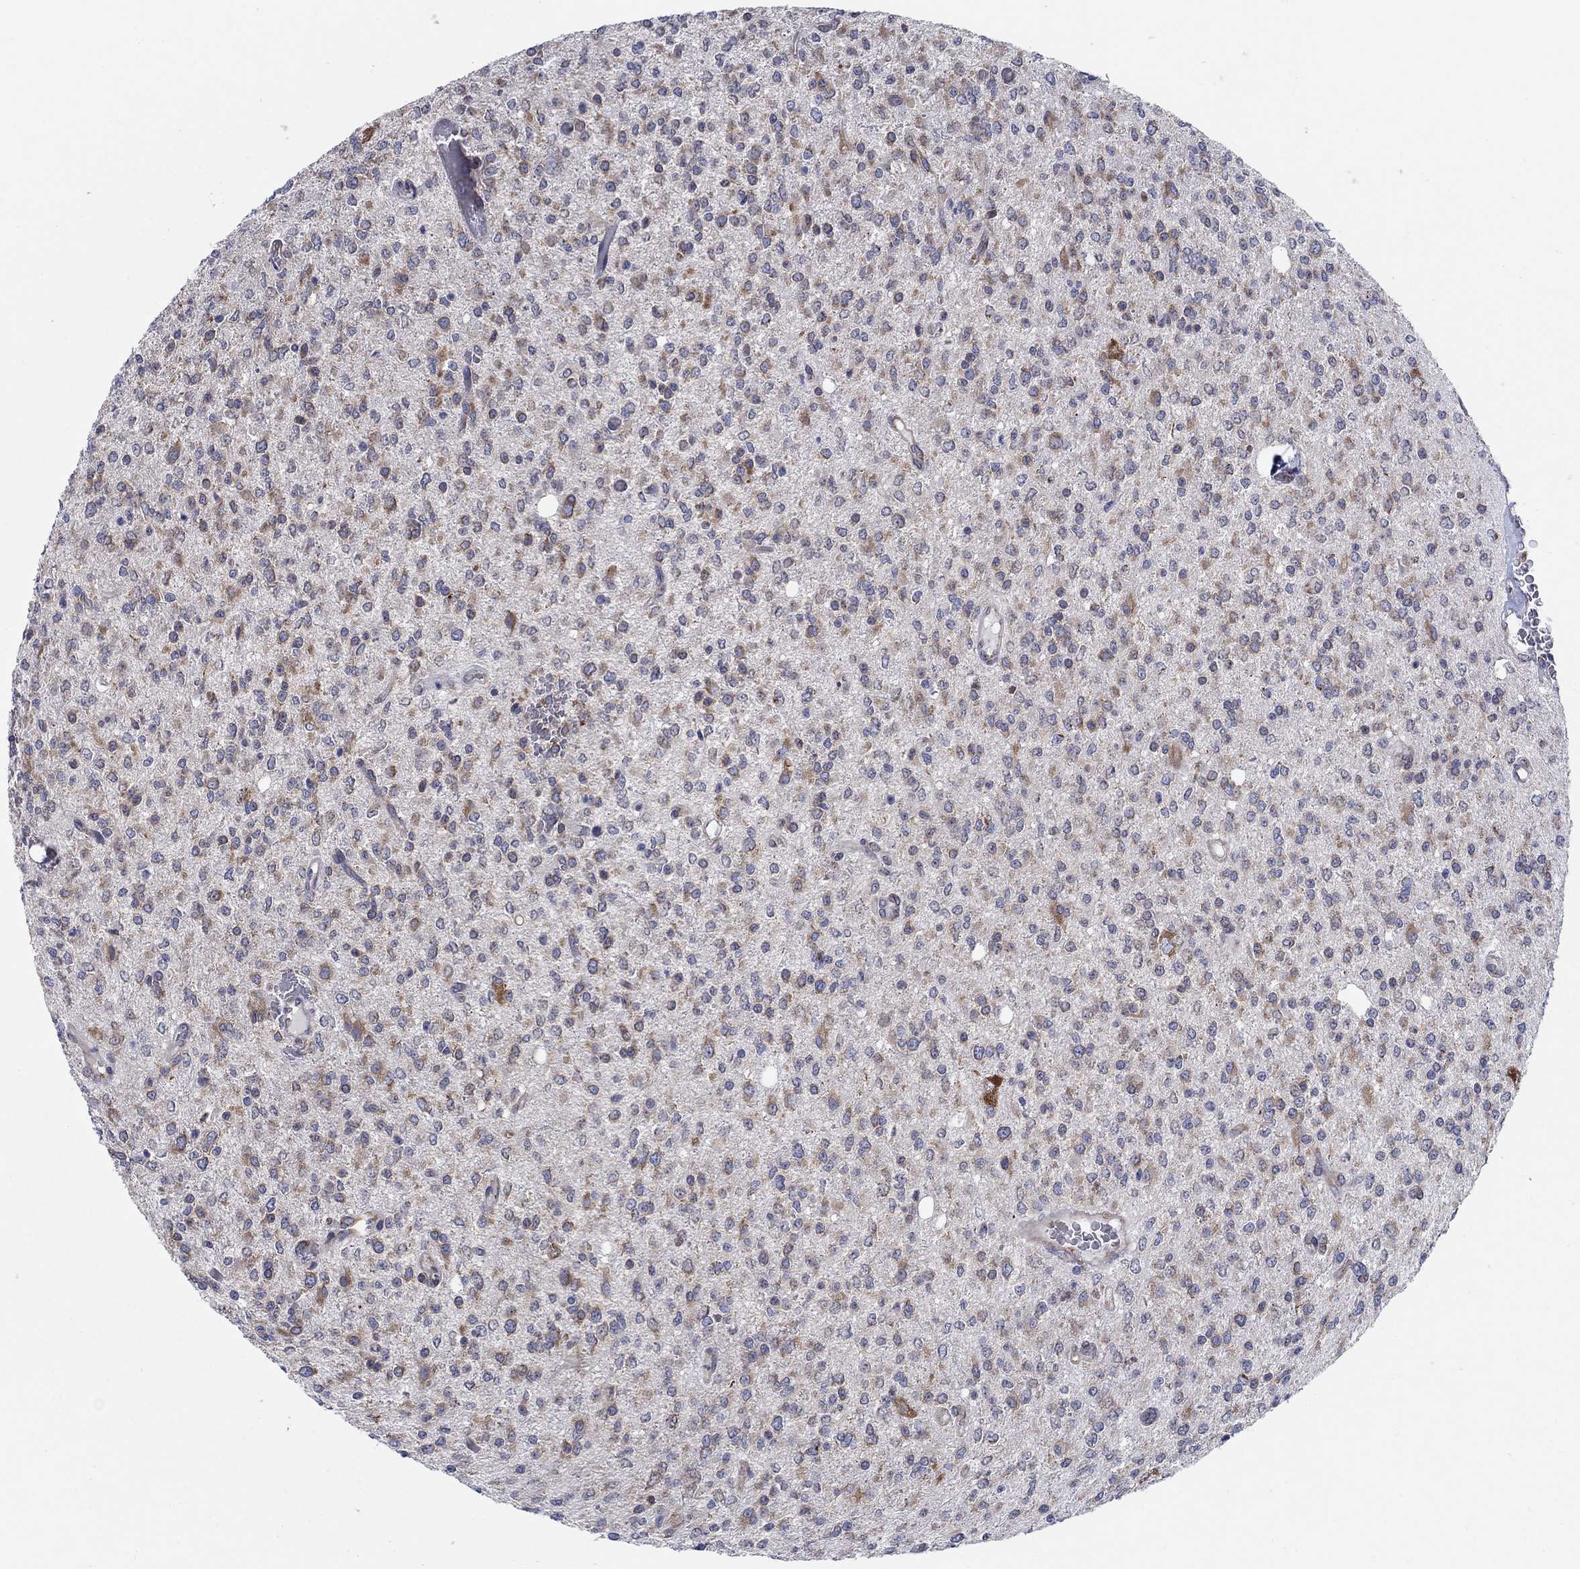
{"staining": {"intensity": "moderate", "quantity": "25%-75%", "location": "cytoplasmic/membranous"}, "tissue": "glioma", "cell_type": "Tumor cells", "image_type": "cancer", "snomed": [{"axis": "morphology", "description": "Glioma, malignant, Low grade"}, {"axis": "topography", "description": "Brain"}], "caption": "Glioma was stained to show a protein in brown. There is medium levels of moderate cytoplasmic/membranous staining in about 25%-75% of tumor cells.", "gene": "TMEM59", "patient": {"sex": "male", "age": 67}}